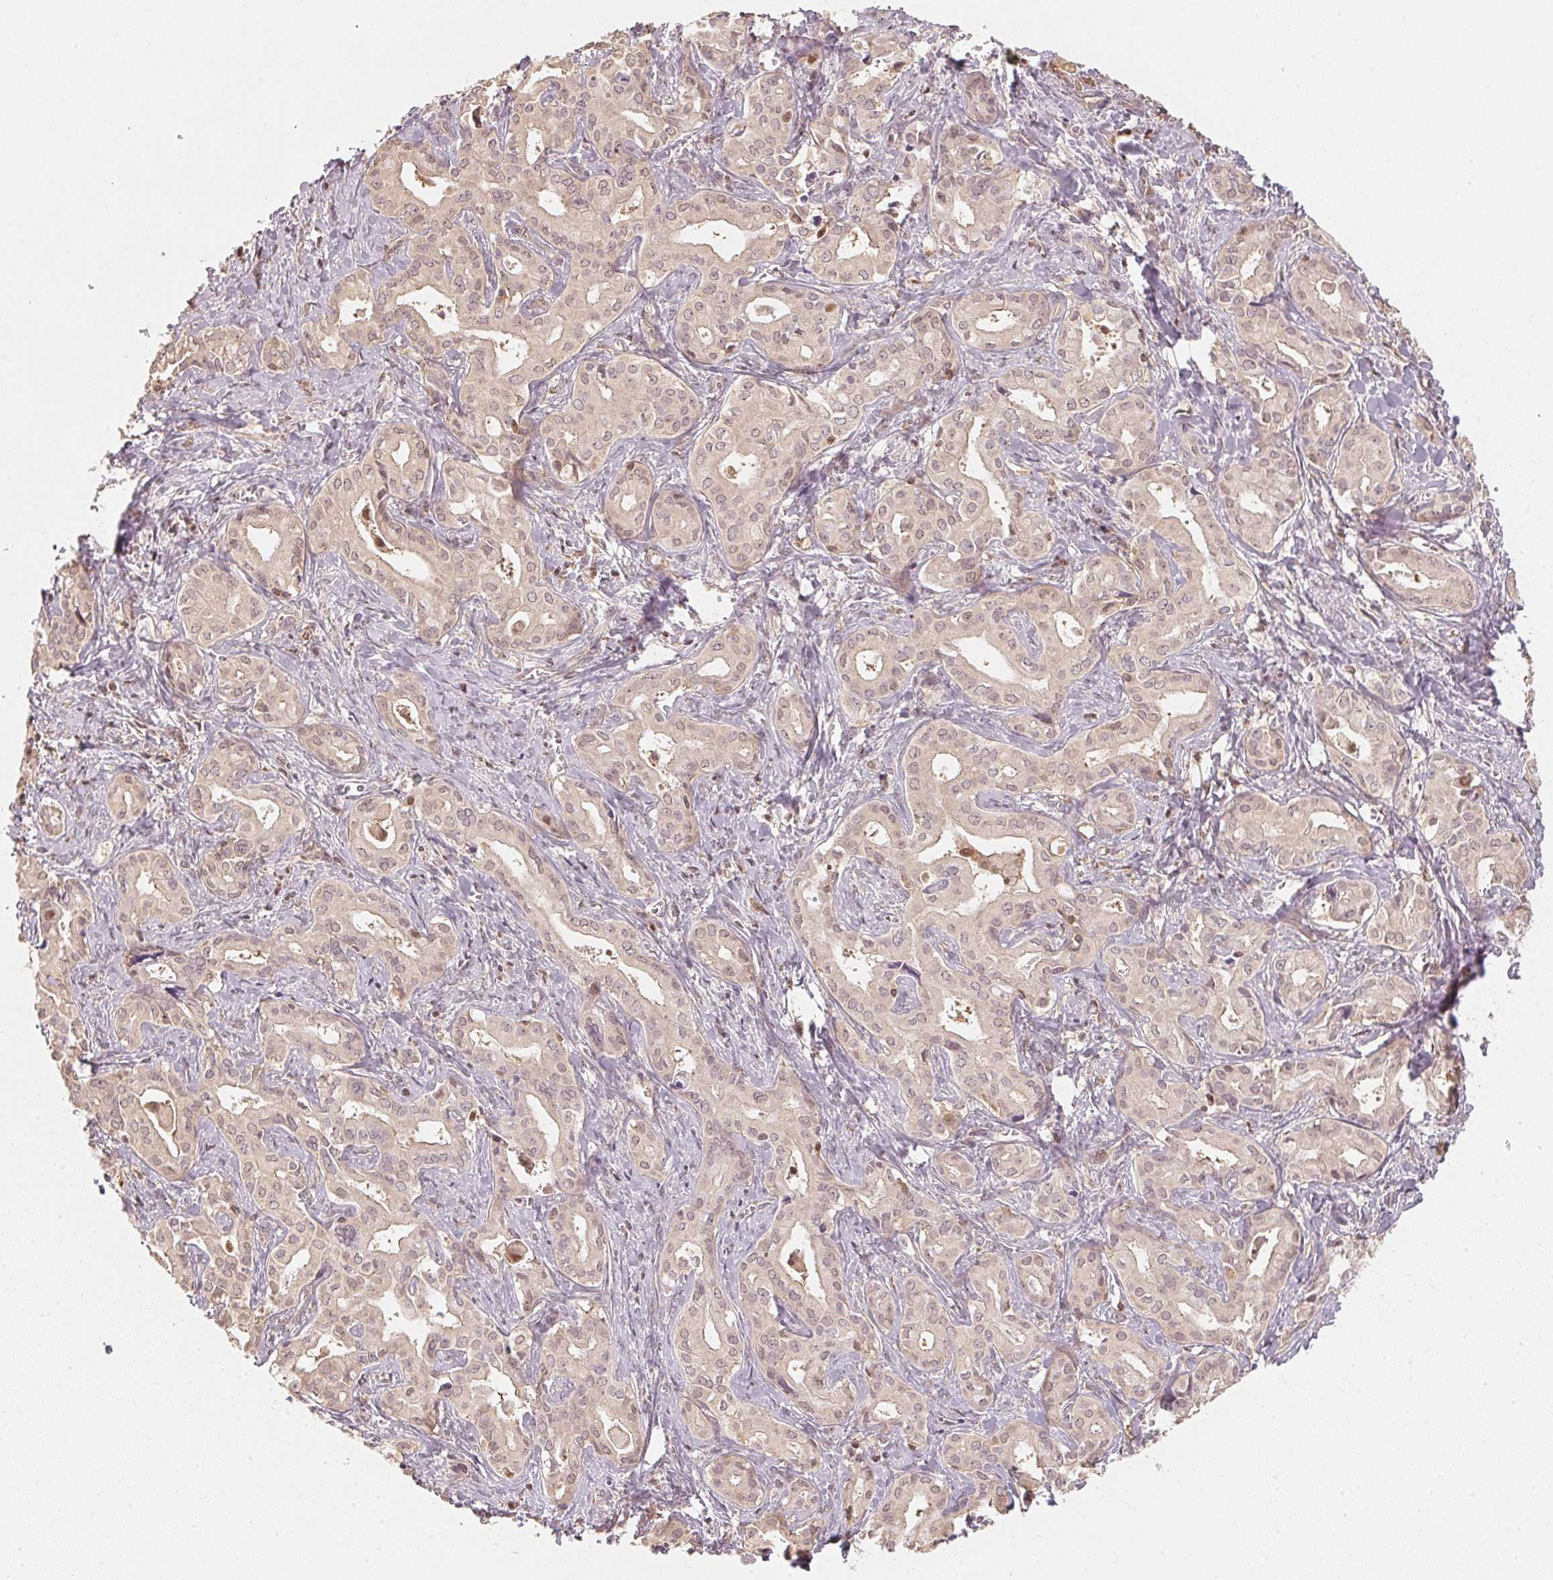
{"staining": {"intensity": "weak", "quantity": "25%-75%", "location": "nuclear"}, "tissue": "liver cancer", "cell_type": "Tumor cells", "image_type": "cancer", "snomed": [{"axis": "morphology", "description": "Cholangiocarcinoma"}, {"axis": "topography", "description": "Liver"}], "caption": "Liver cancer (cholangiocarcinoma) stained with DAB immunohistochemistry (IHC) displays low levels of weak nuclear expression in about 25%-75% of tumor cells.", "gene": "UBE2L3", "patient": {"sex": "female", "age": 65}}